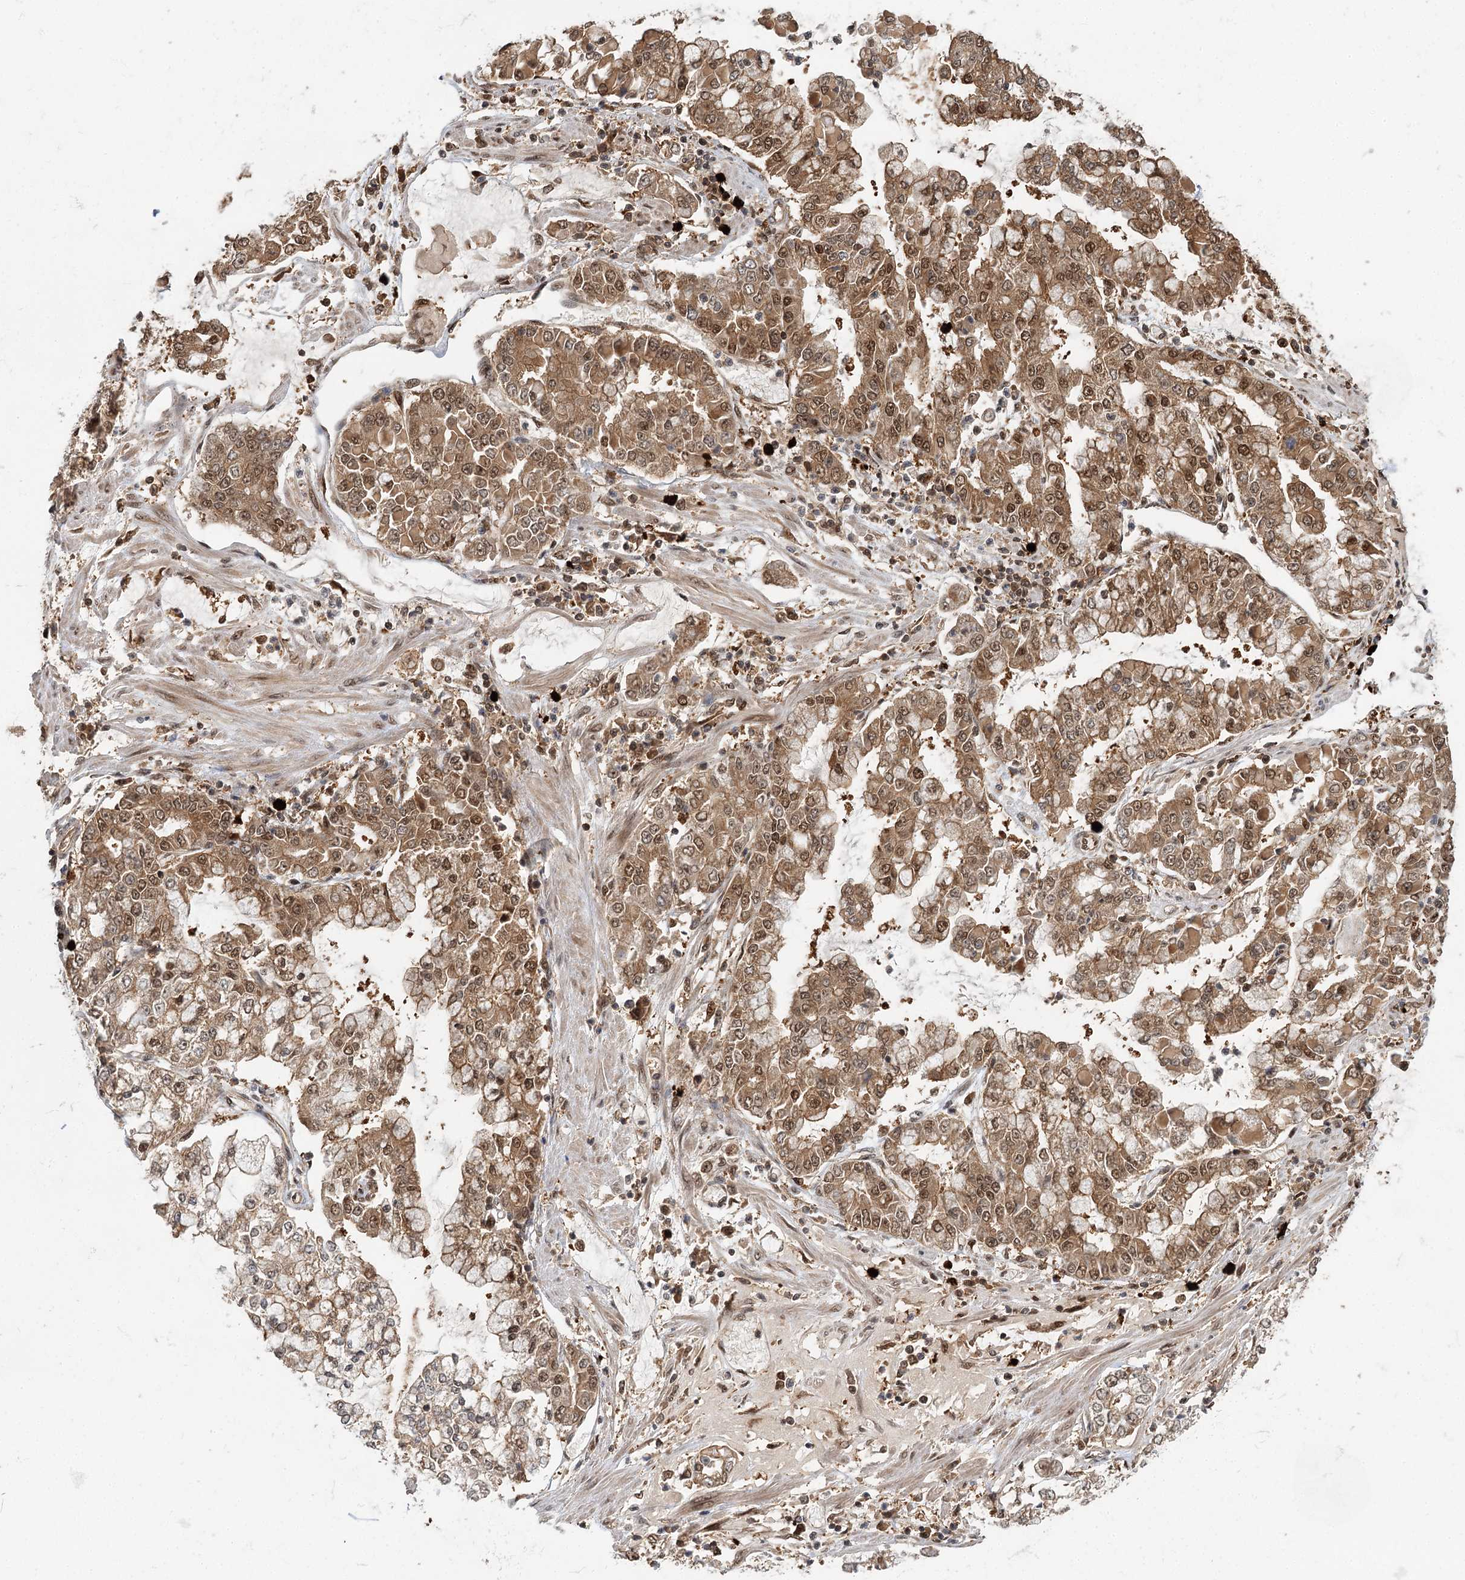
{"staining": {"intensity": "moderate", "quantity": ">75%", "location": "cytoplasmic/membranous,nuclear"}, "tissue": "stomach cancer", "cell_type": "Tumor cells", "image_type": "cancer", "snomed": [{"axis": "morphology", "description": "Adenocarcinoma, NOS"}, {"axis": "topography", "description": "Stomach"}], "caption": "Human stomach cancer stained with a brown dye reveals moderate cytoplasmic/membranous and nuclear positive positivity in approximately >75% of tumor cells.", "gene": "N6AMT1", "patient": {"sex": "male", "age": 76}}